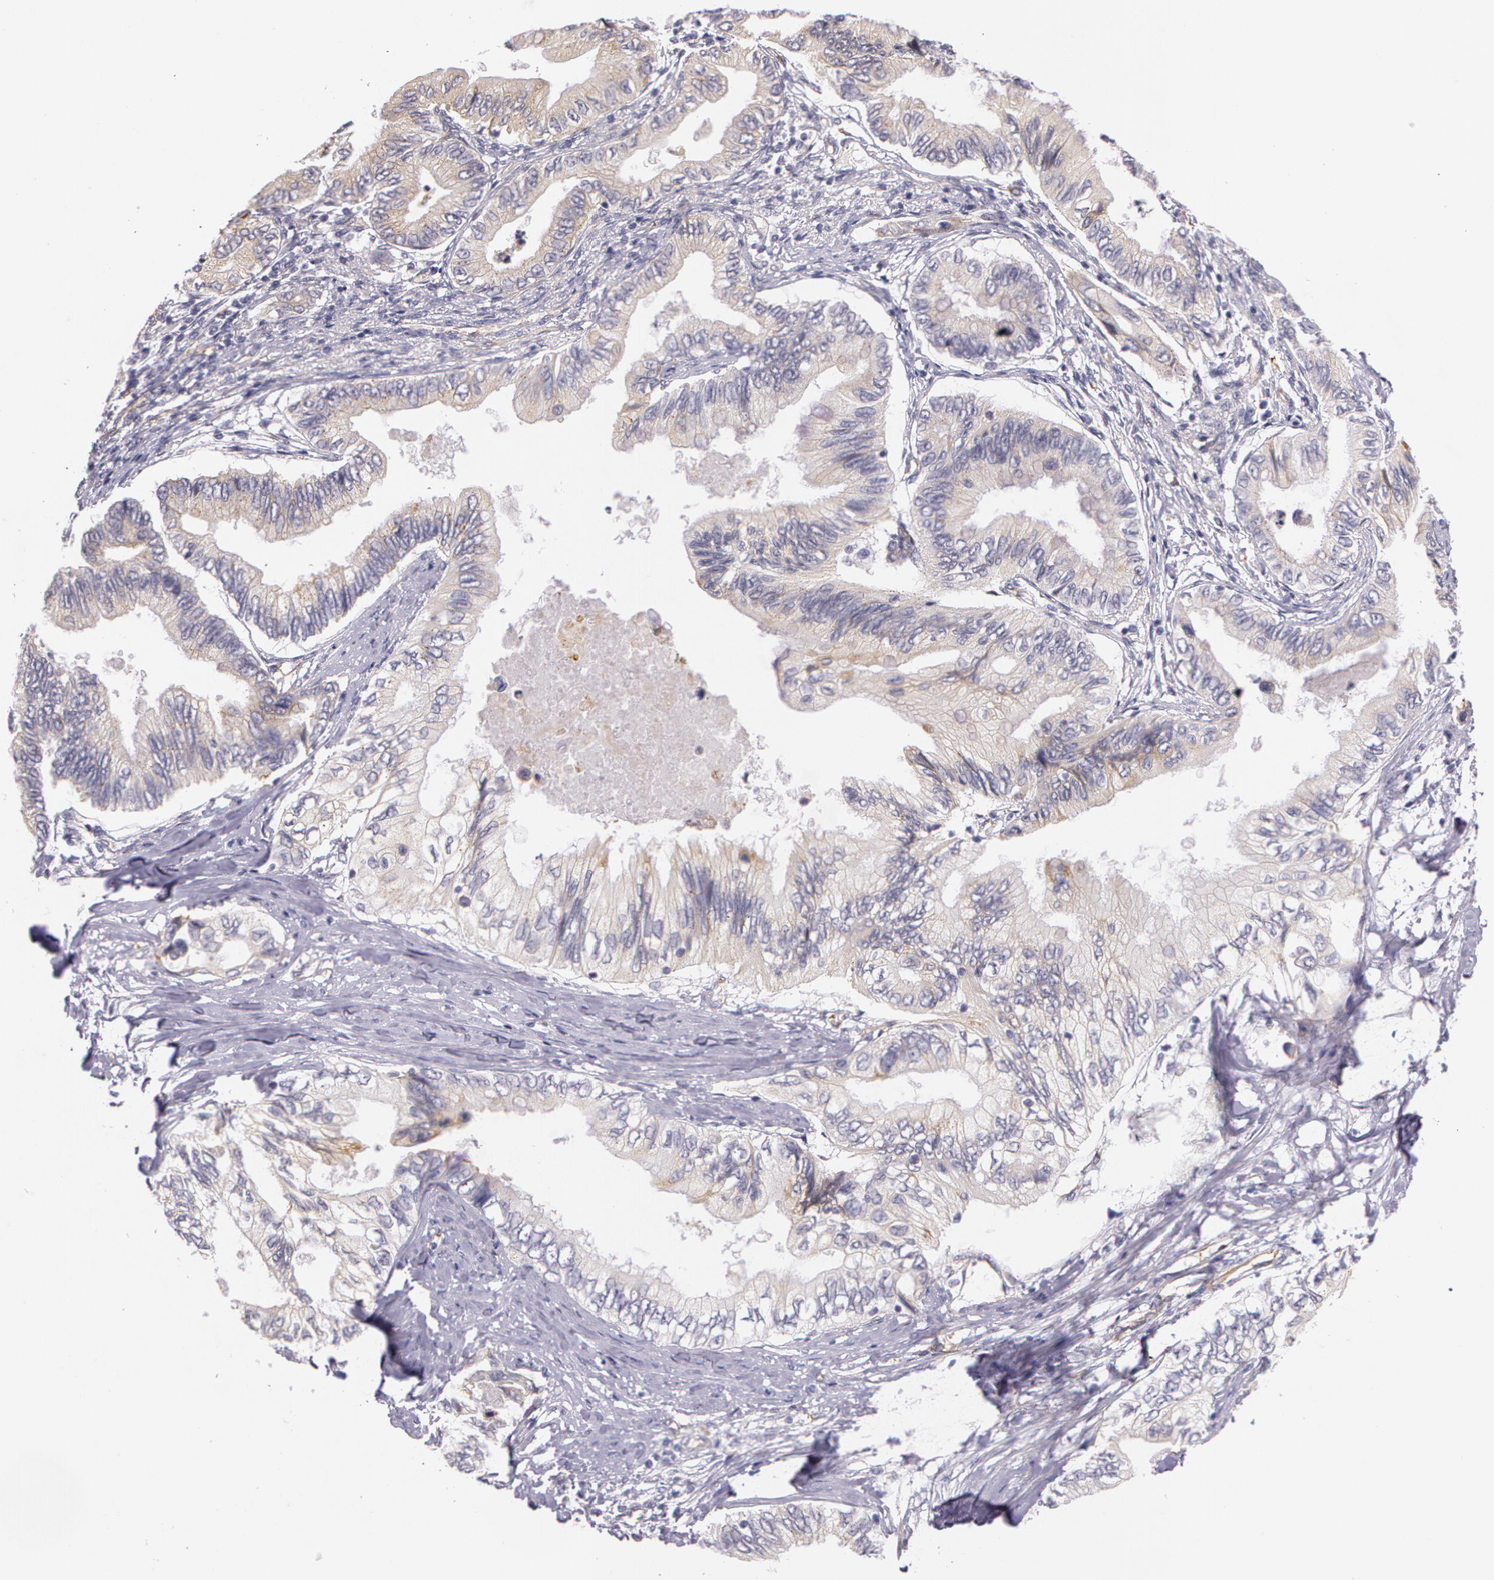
{"staining": {"intensity": "weak", "quantity": "25%-75%", "location": "cytoplasmic/membranous"}, "tissue": "pancreatic cancer", "cell_type": "Tumor cells", "image_type": "cancer", "snomed": [{"axis": "morphology", "description": "Adenocarcinoma, NOS"}, {"axis": "topography", "description": "Pancreas"}], "caption": "Human pancreatic adenocarcinoma stained with a protein marker demonstrates weak staining in tumor cells.", "gene": "APP", "patient": {"sex": "female", "age": 66}}